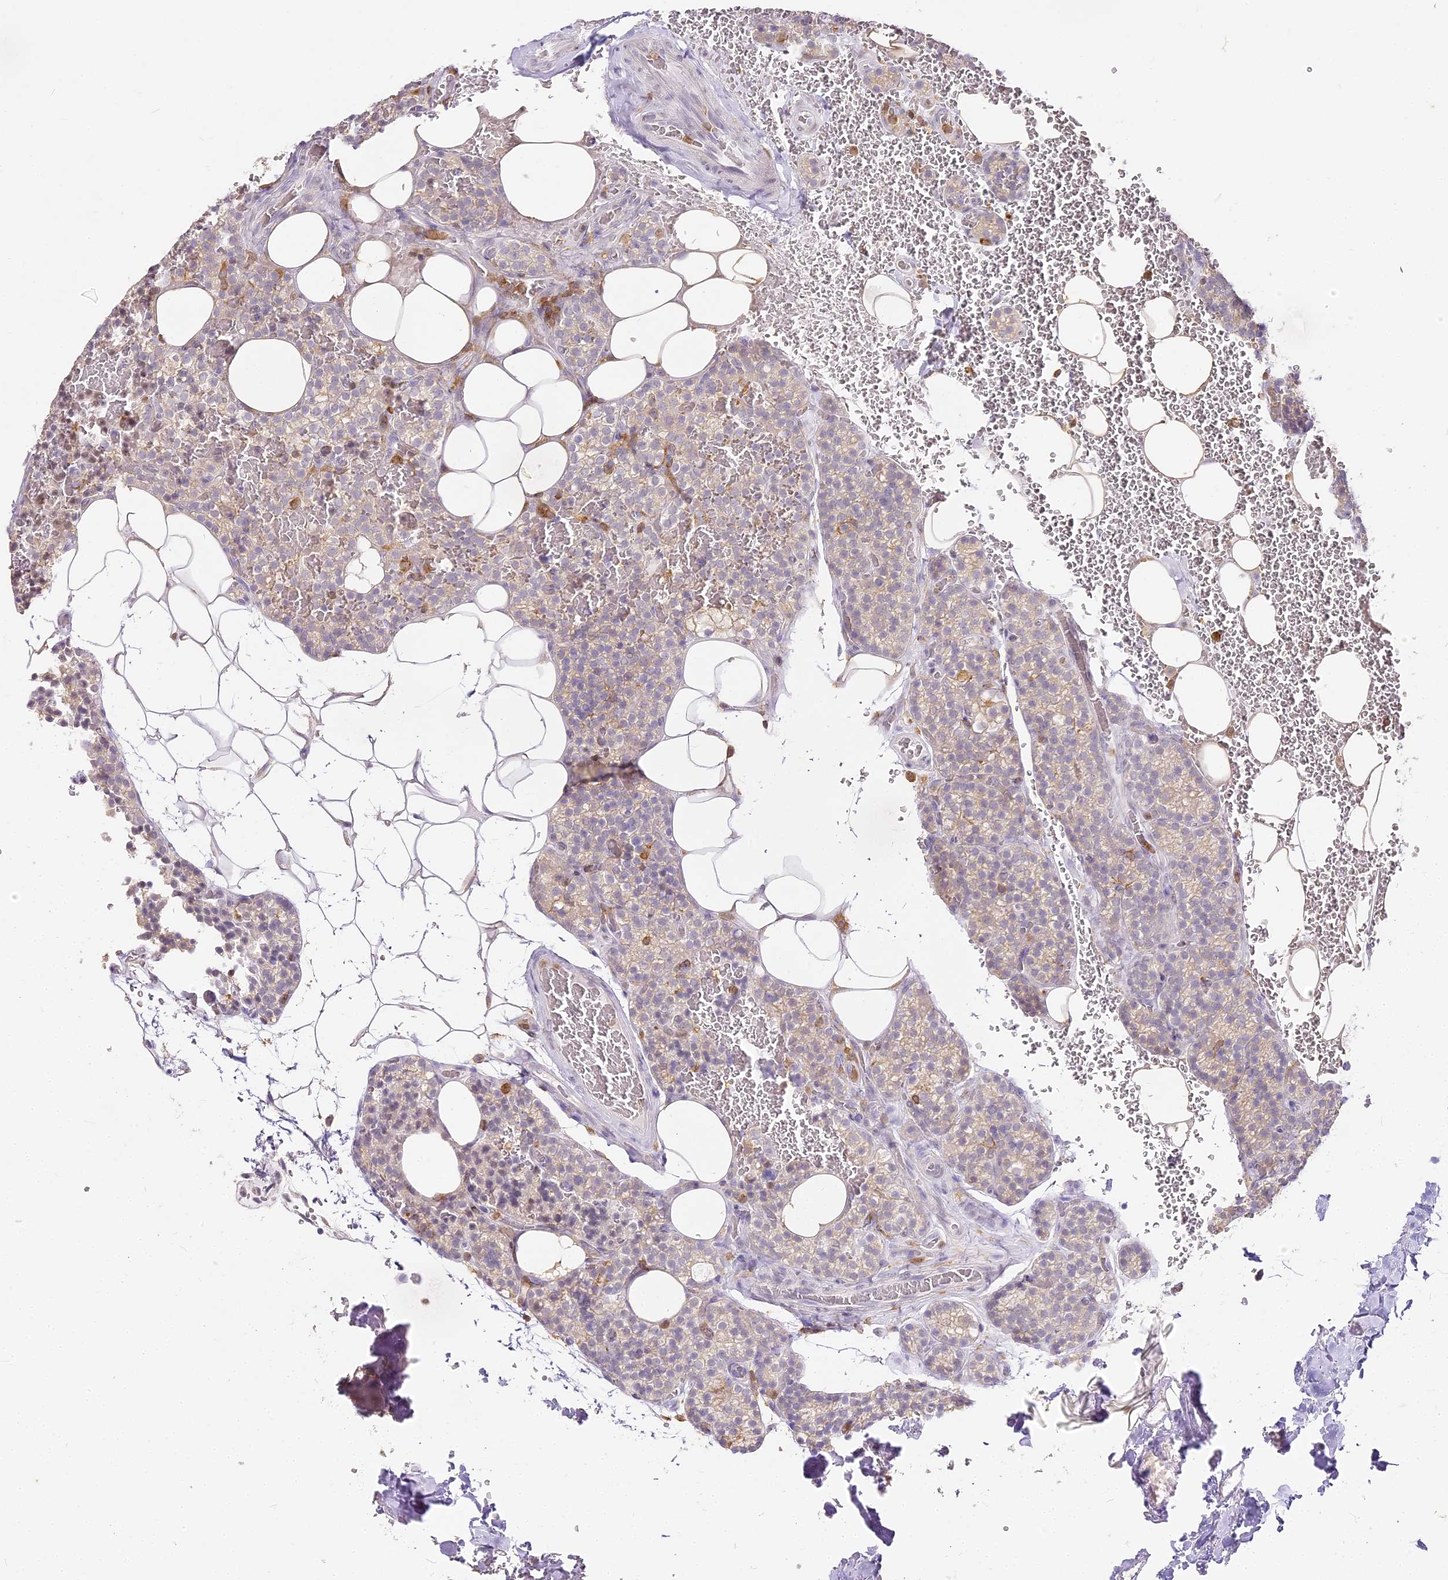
{"staining": {"intensity": "negative", "quantity": "none", "location": "none"}, "tissue": "parathyroid gland", "cell_type": "Glandular cells", "image_type": "normal", "snomed": [{"axis": "morphology", "description": "Normal tissue, NOS"}, {"axis": "topography", "description": "Parathyroid gland"}], "caption": "Parathyroid gland stained for a protein using immunohistochemistry (IHC) demonstrates no staining glandular cells.", "gene": "DOCK2", "patient": {"sex": "male", "age": 50}}